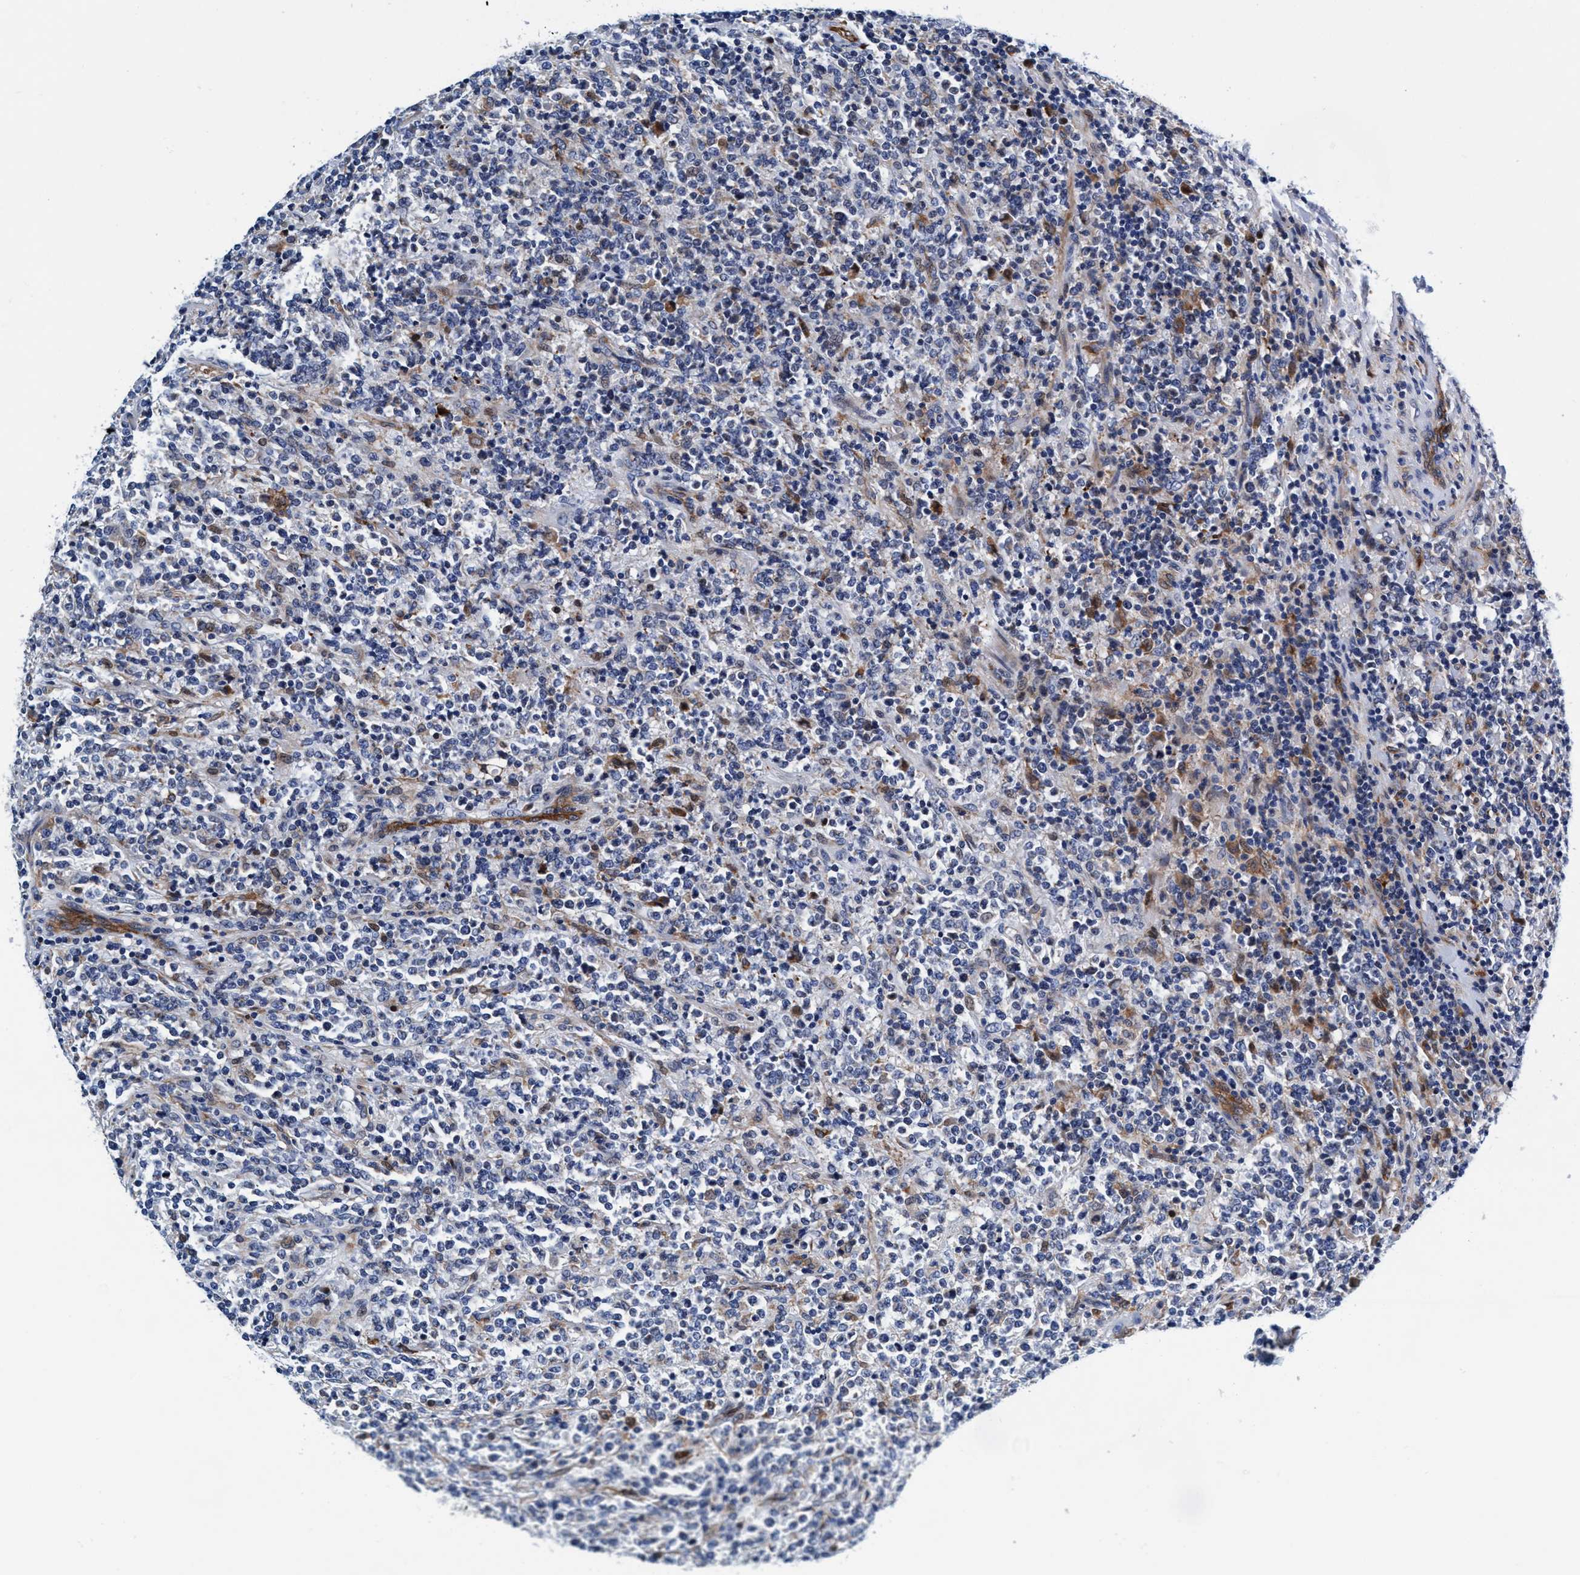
{"staining": {"intensity": "negative", "quantity": "none", "location": "none"}, "tissue": "lymphoma", "cell_type": "Tumor cells", "image_type": "cancer", "snomed": [{"axis": "morphology", "description": "Malignant lymphoma, non-Hodgkin's type, High grade"}, {"axis": "topography", "description": "Soft tissue"}], "caption": "Tumor cells are negative for brown protein staining in lymphoma.", "gene": "UBALD2", "patient": {"sex": "male", "age": 18}}